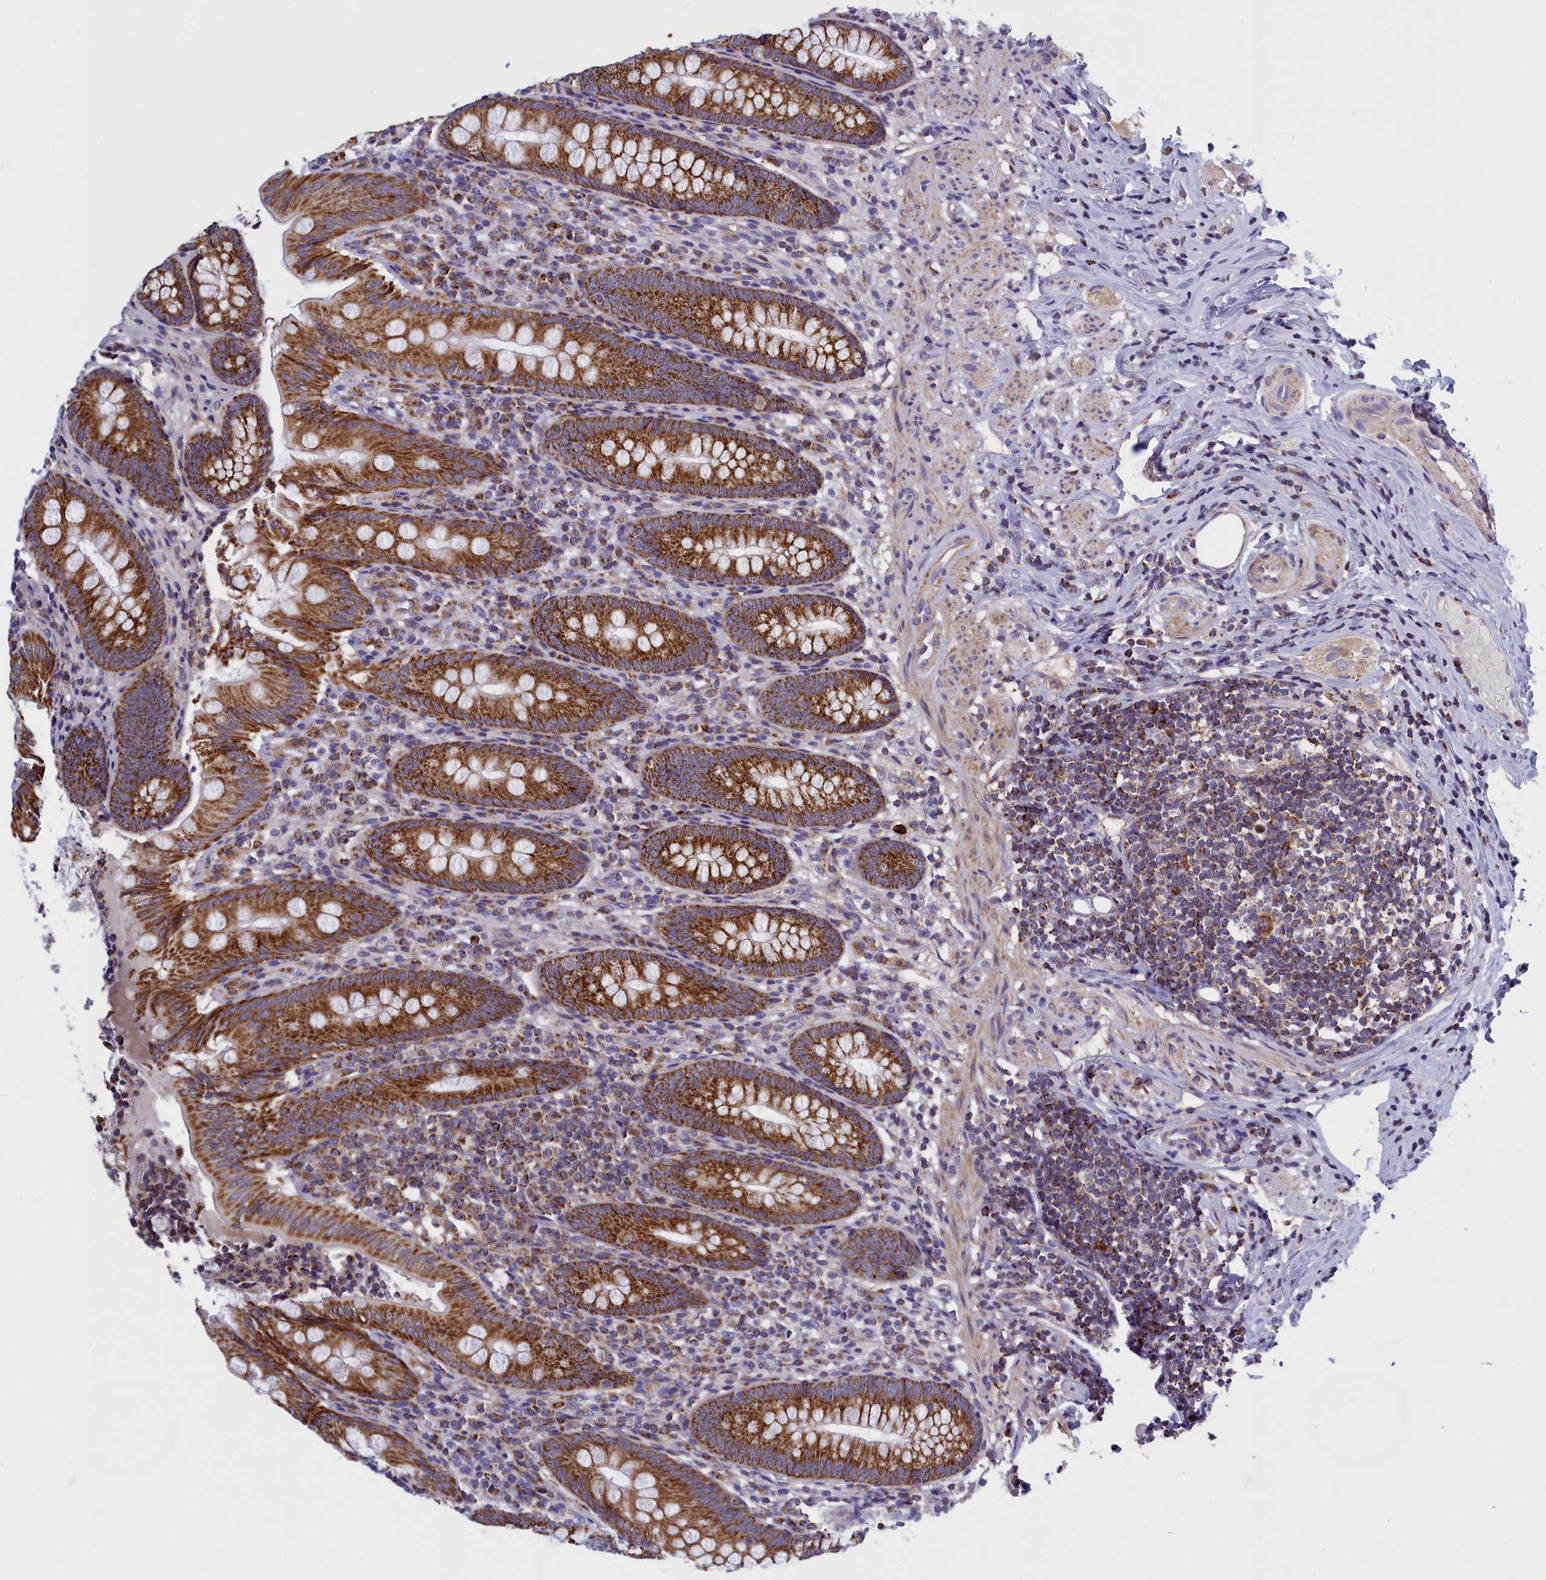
{"staining": {"intensity": "strong", "quantity": ">75%", "location": "cytoplasmic/membranous"}, "tissue": "appendix", "cell_type": "Glandular cells", "image_type": "normal", "snomed": [{"axis": "morphology", "description": "Normal tissue, NOS"}, {"axis": "topography", "description": "Appendix"}], "caption": "Benign appendix shows strong cytoplasmic/membranous positivity in approximately >75% of glandular cells.", "gene": "IFT122", "patient": {"sex": "male", "age": 55}}